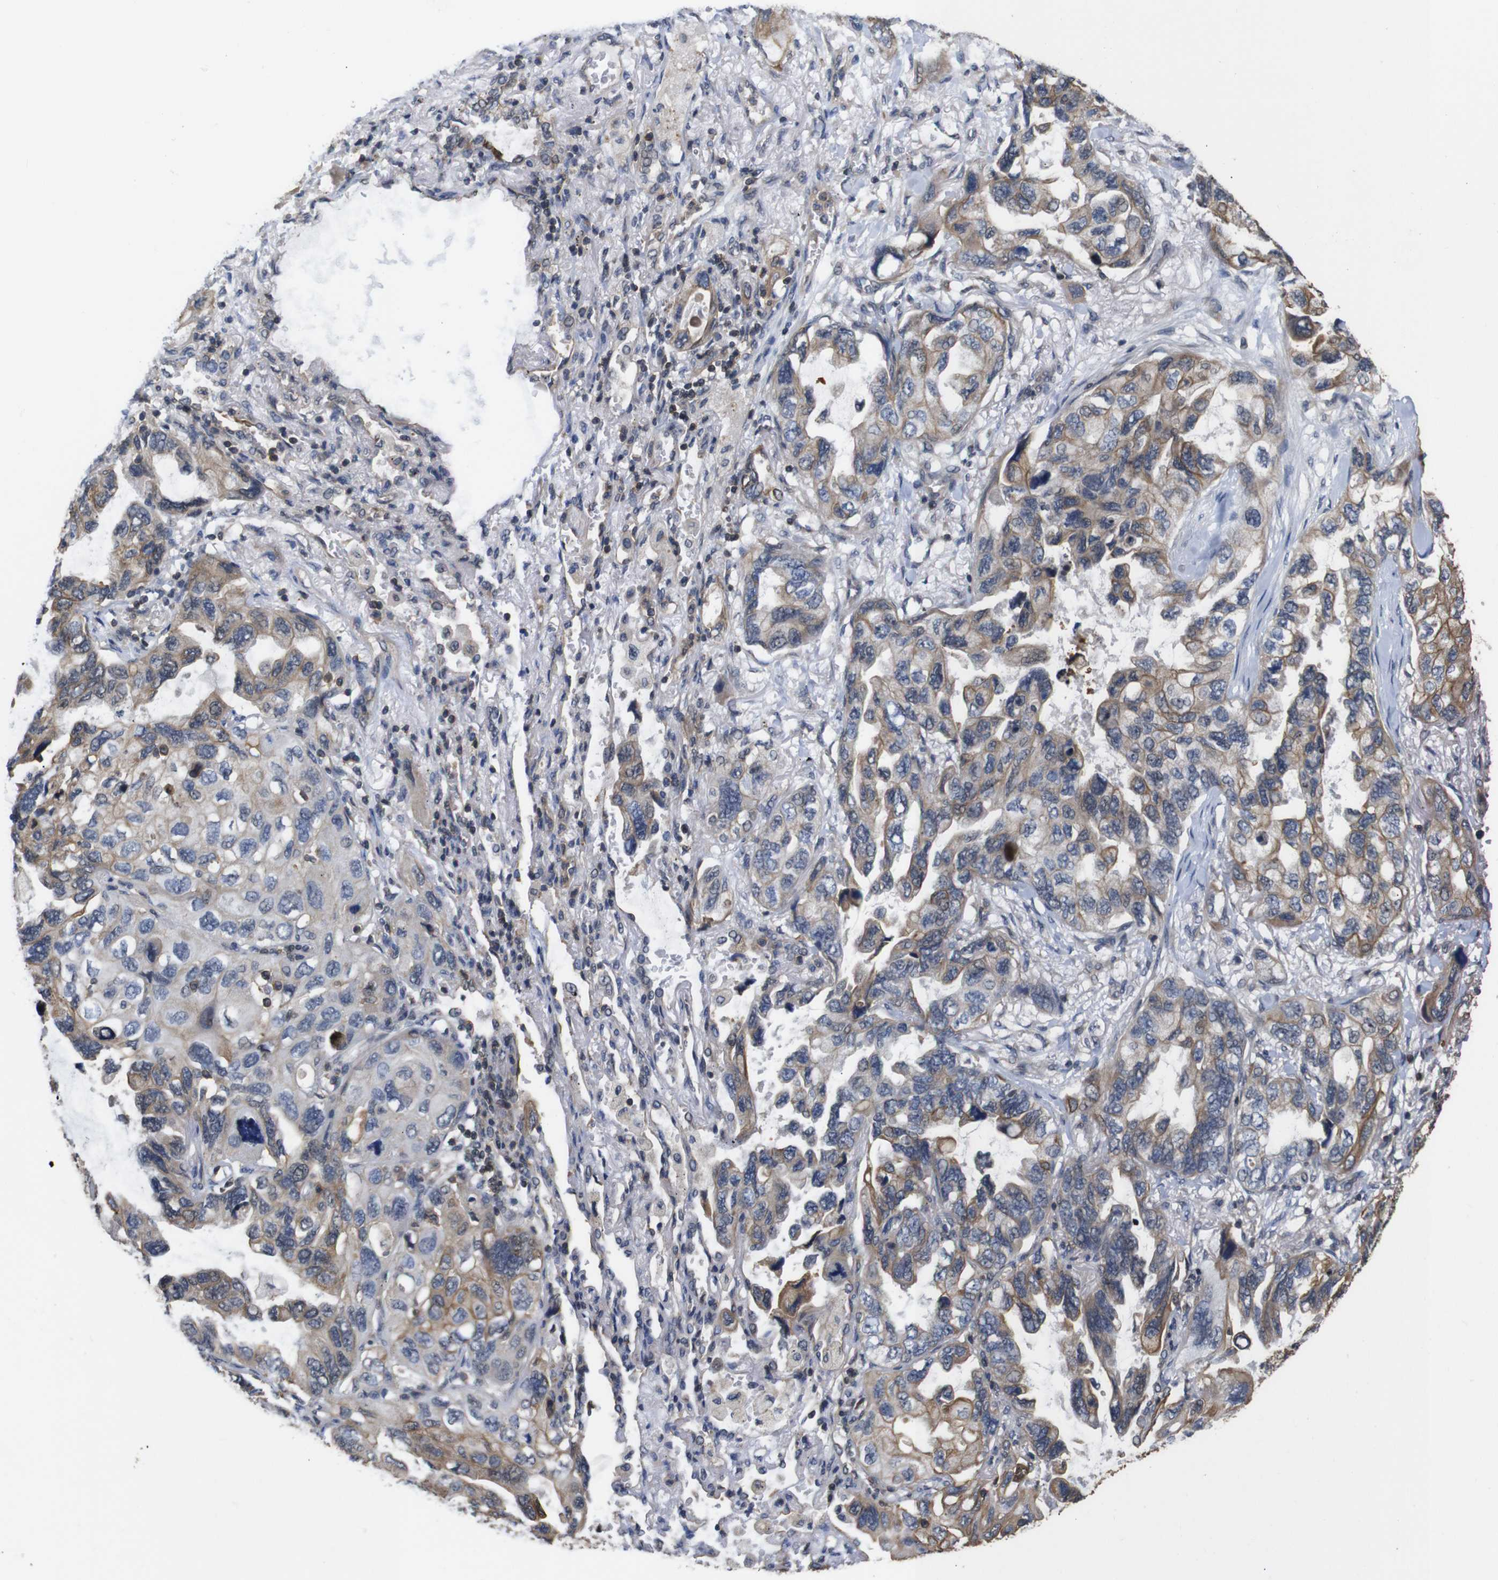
{"staining": {"intensity": "moderate", "quantity": ">75%", "location": "cytoplasmic/membranous"}, "tissue": "lung cancer", "cell_type": "Tumor cells", "image_type": "cancer", "snomed": [{"axis": "morphology", "description": "Squamous cell carcinoma, NOS"}, {"axis": "topography", "description": "Lung"}], "caption": "Brown immunohistochemical staining in human lung cancer (squamous cell carcinoma) demonstrates moderate cytoplasmic/membranous staining in approximately >75% of tumor cells. The protein of interest is stained brown, and the nuclei are stained in blue (DAB IHC with brightfield microscopy, high magnification).", "gene": "BRWD3", "patient": {"sex": "female", "age": 73}}